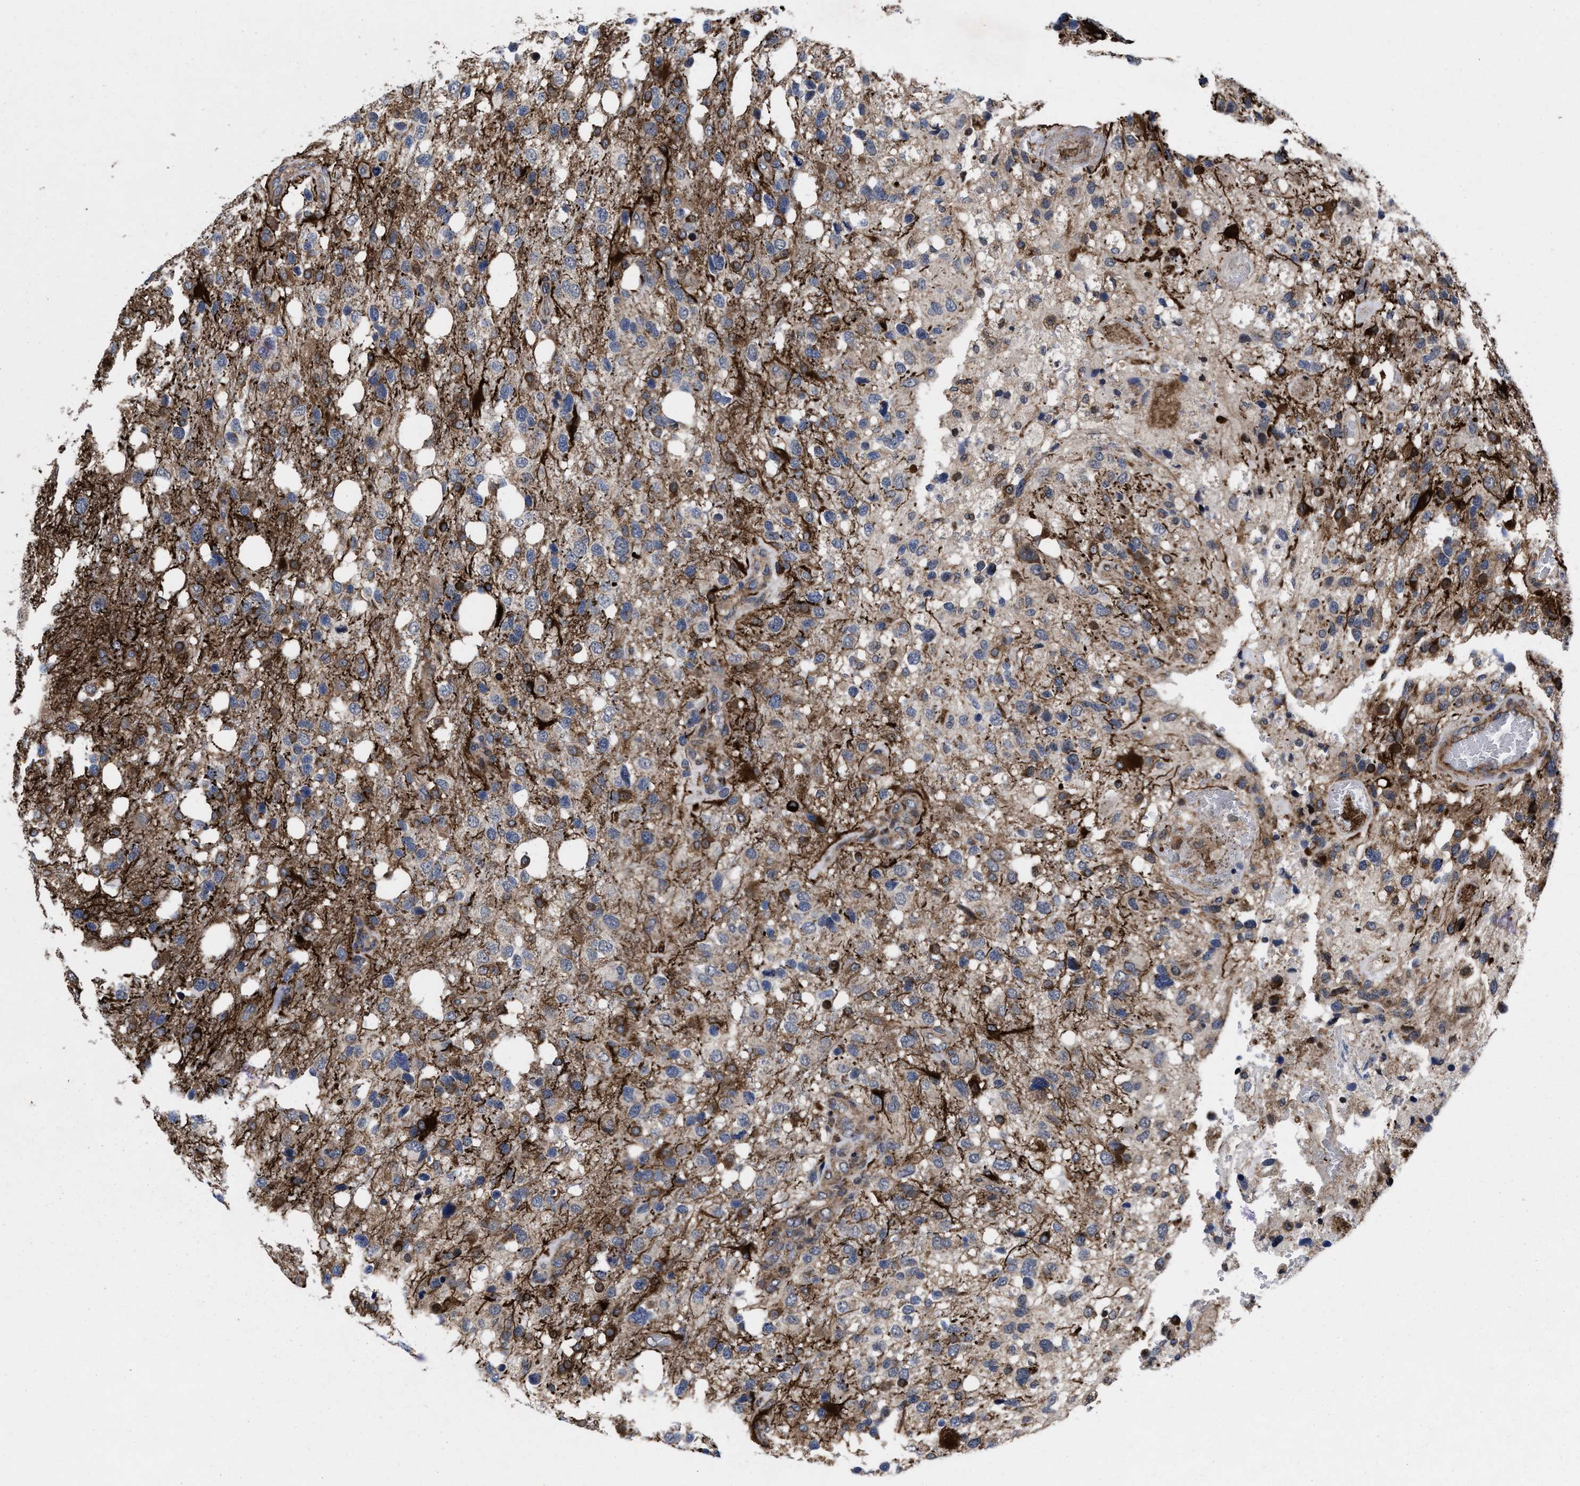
{"staining": {"intensity": "strong", "quantity": "<25%", "location": "cytoplasmic/membranous"}, "tissue": "glioma", "cell_type": "Tumor cells", "image_type": "cancer", "snomed": [{"axis": "morphology", "description": "Glioma, malignant, High grade"}, {"axis": "topography", "description": "Brain"}], "caption": "Protein expression by immunohistochemistry (IHC) reveals strong cytoplasmic/membranous staining in about <25% of tumor cells in glioma.", "gene": "MRPL50", "patient": {"sex": "female", "age": 58}}